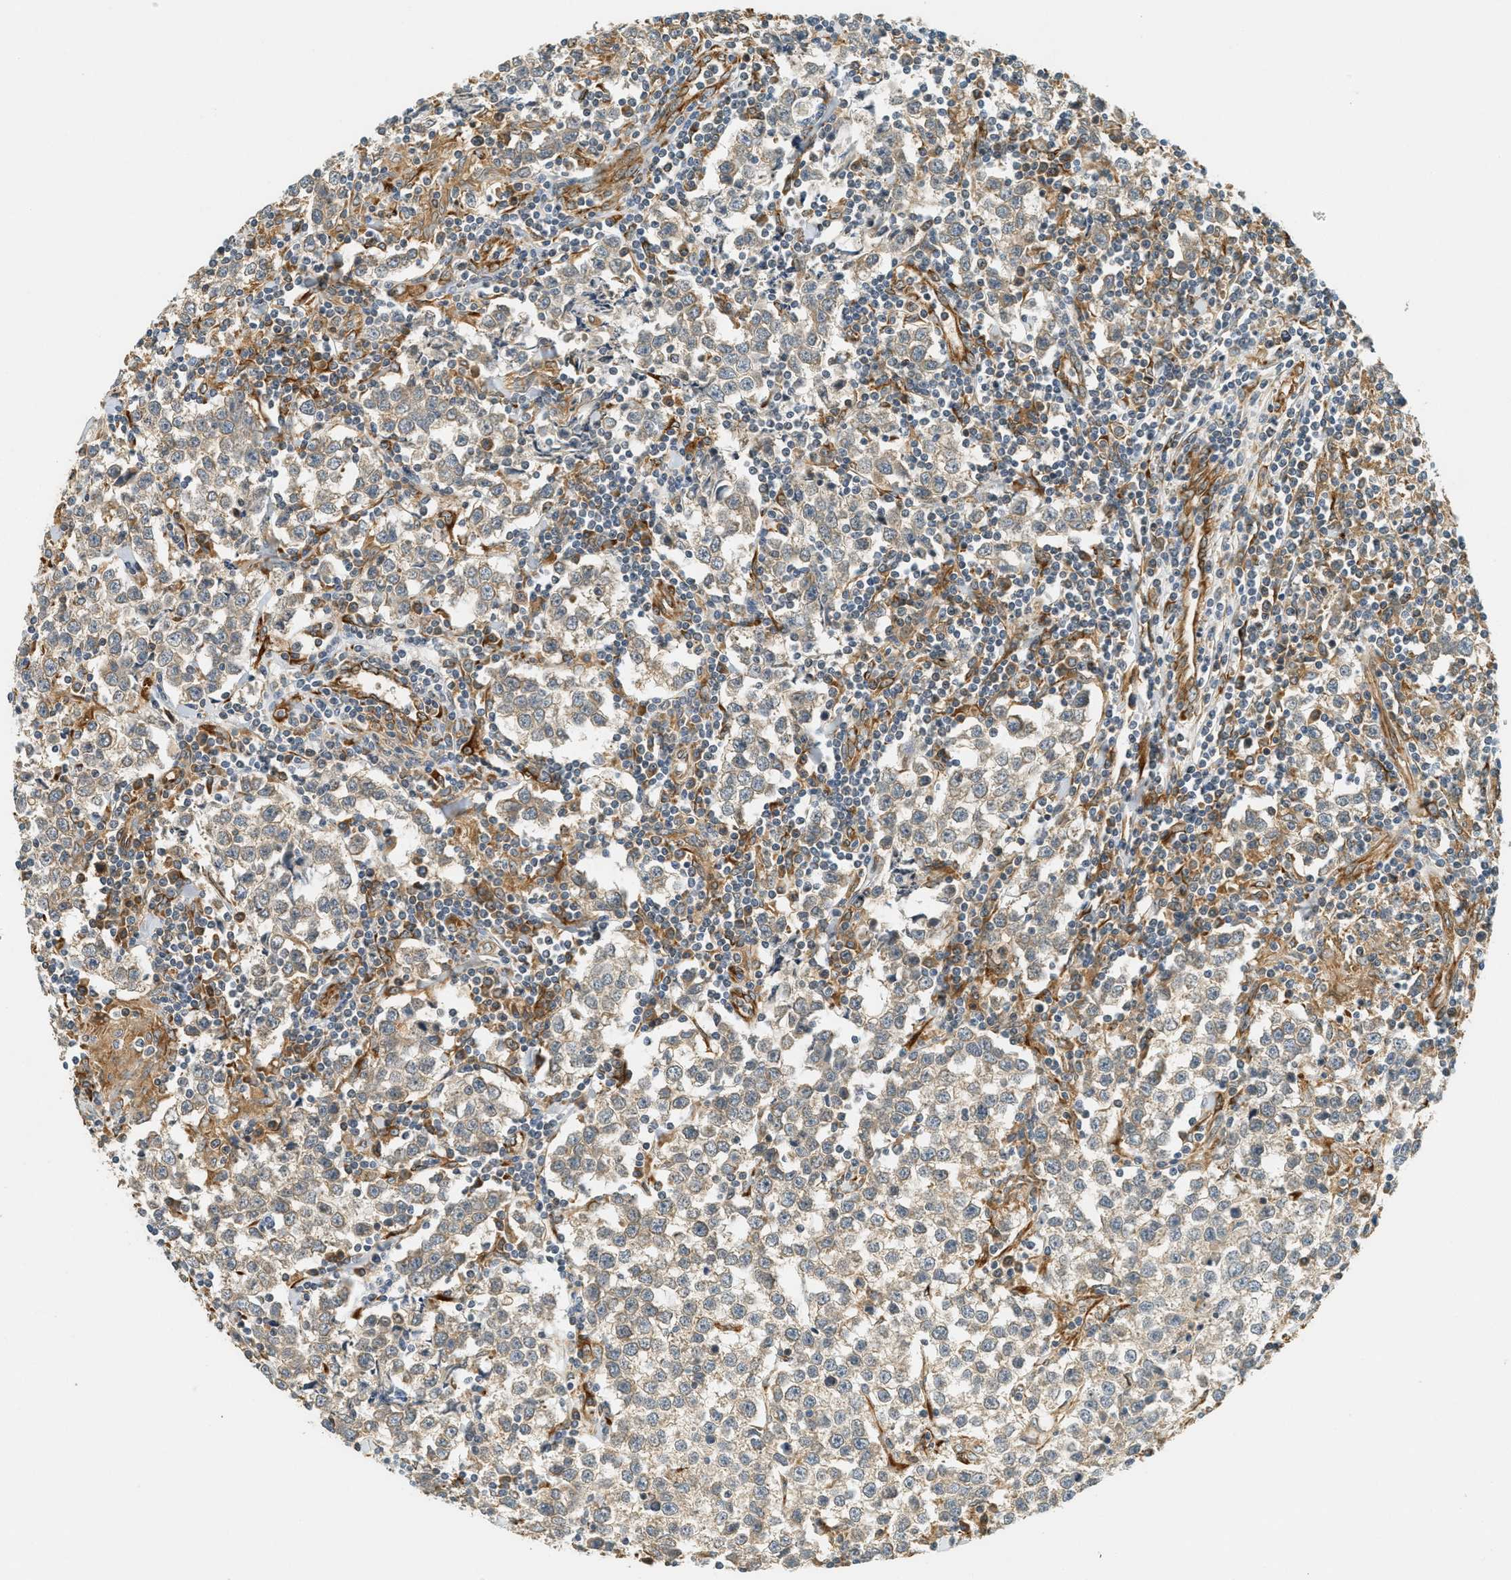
{"staining": {"intensity": "negative", "quantity": "none", "location": "none"}, "tissue": "testis cancer", "cell_type": "Tumor cells", "image_type": "cancer", "snomed": [{"axis": "morphology", "description": "Seminoma, NOS"}, {"axis": "morphology", "description": "Carcinoma, Embryonal, NOS"}, {"axis": "topography", "description": "Testis"}], "caption": "A micrograph of human testis cancer is negative for staining in tumor cells. (Immunohistochemistry, brightfield microscopy, high magnification).", "gene": "PDK1", "patient": {"sex": "male", "age": 36}}